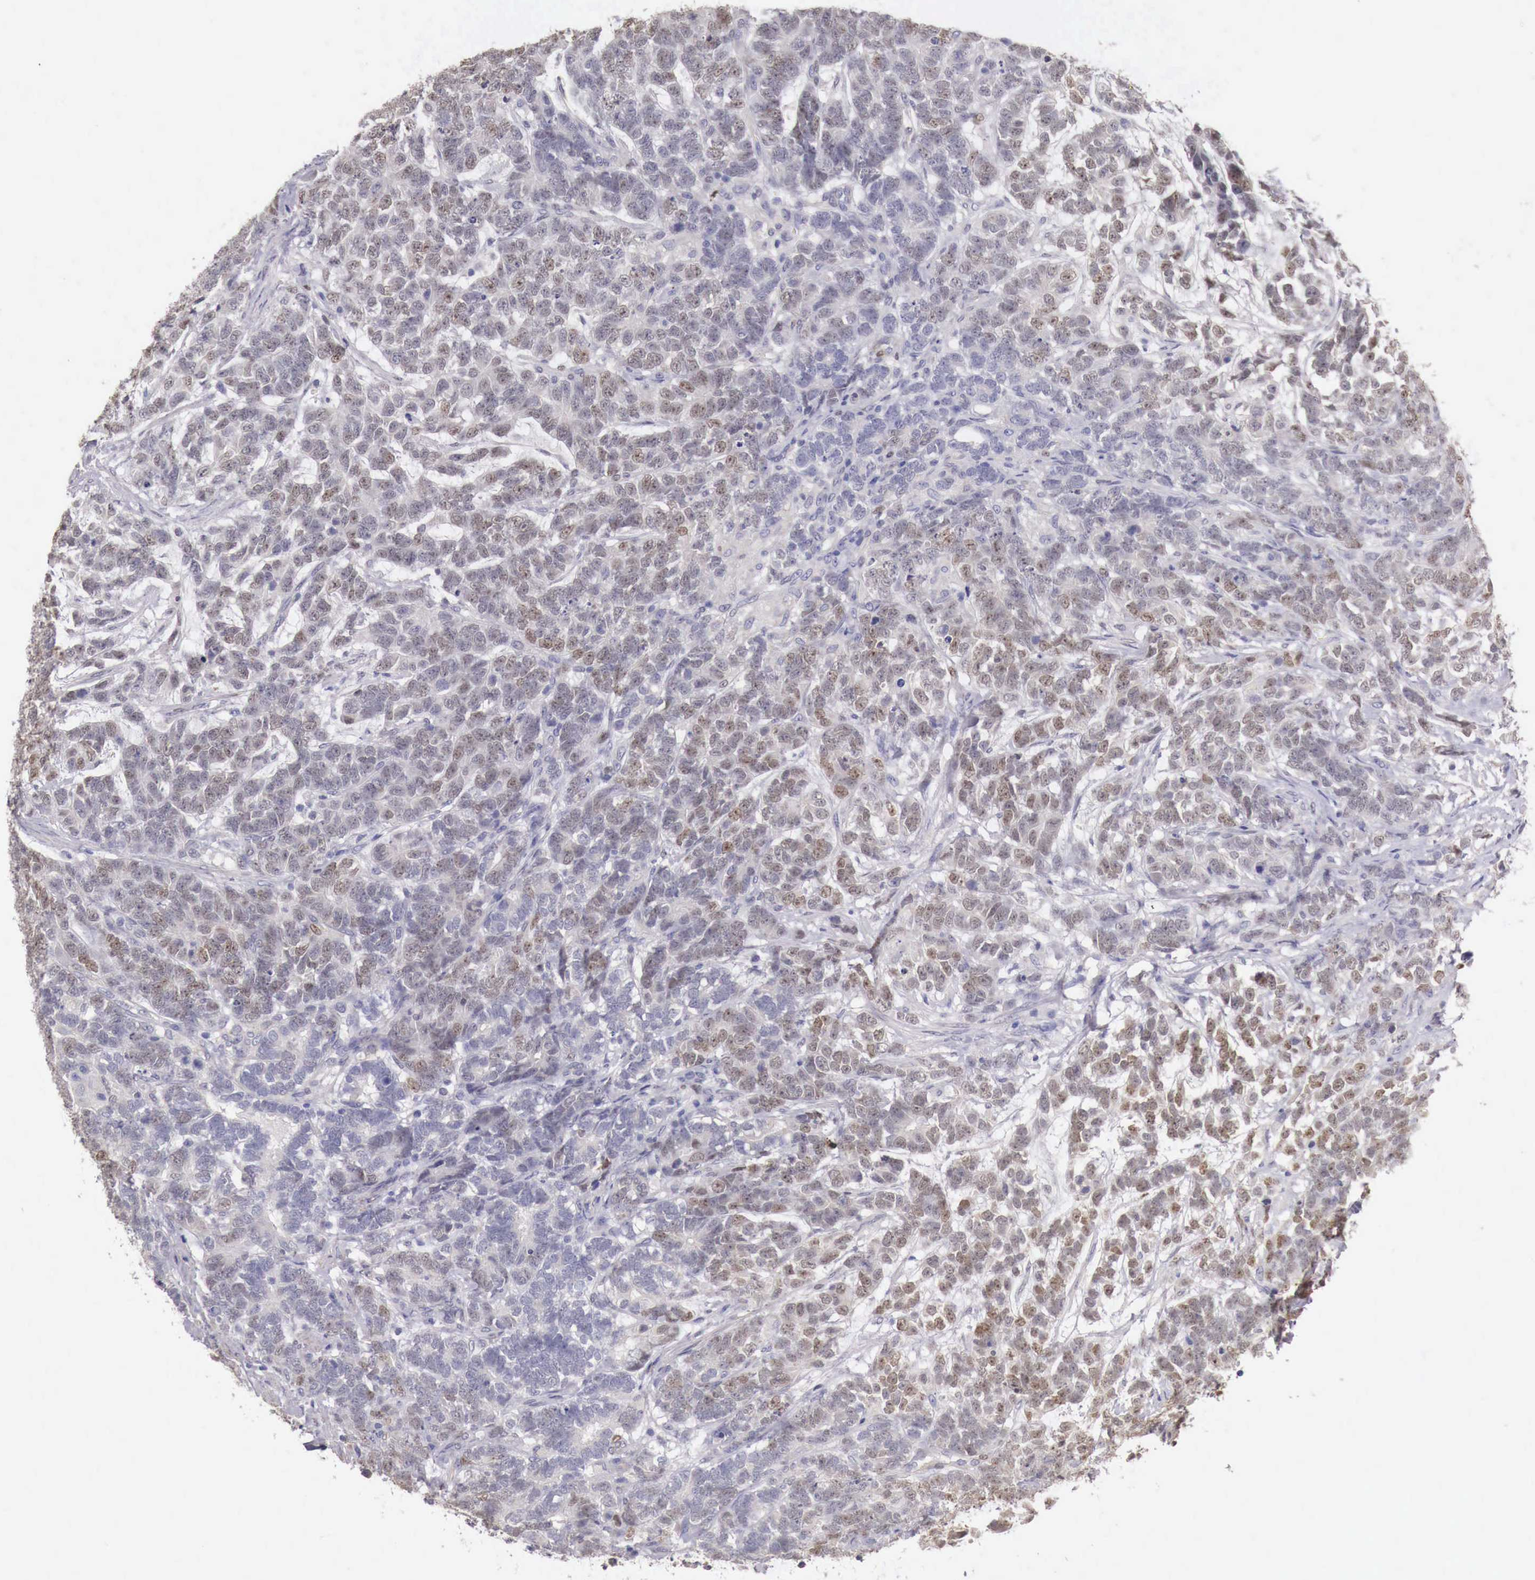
{"staining": {"intensity": "moderate", "quantity": "25%-75%", "location": "nuclear"}, "tissue": "testis cancer", "cell_type": "Tumor cells", "image_type": "cancer", "snomed": [{"axis": "morphology", "description": "Carcinoma, Embryonal, NOS"}, {"axis": "topography", "description": "Testis"}], "caption": "Moderate nuclear staining is seen in approximately 25%-75% of tumor cells in testis cancer (embryonal carcinoma). (Brightfield microscopy of DAB IHC at high magnification).", "gene": "ENOX2", "patient": {"sex": "male", "age": 26}}